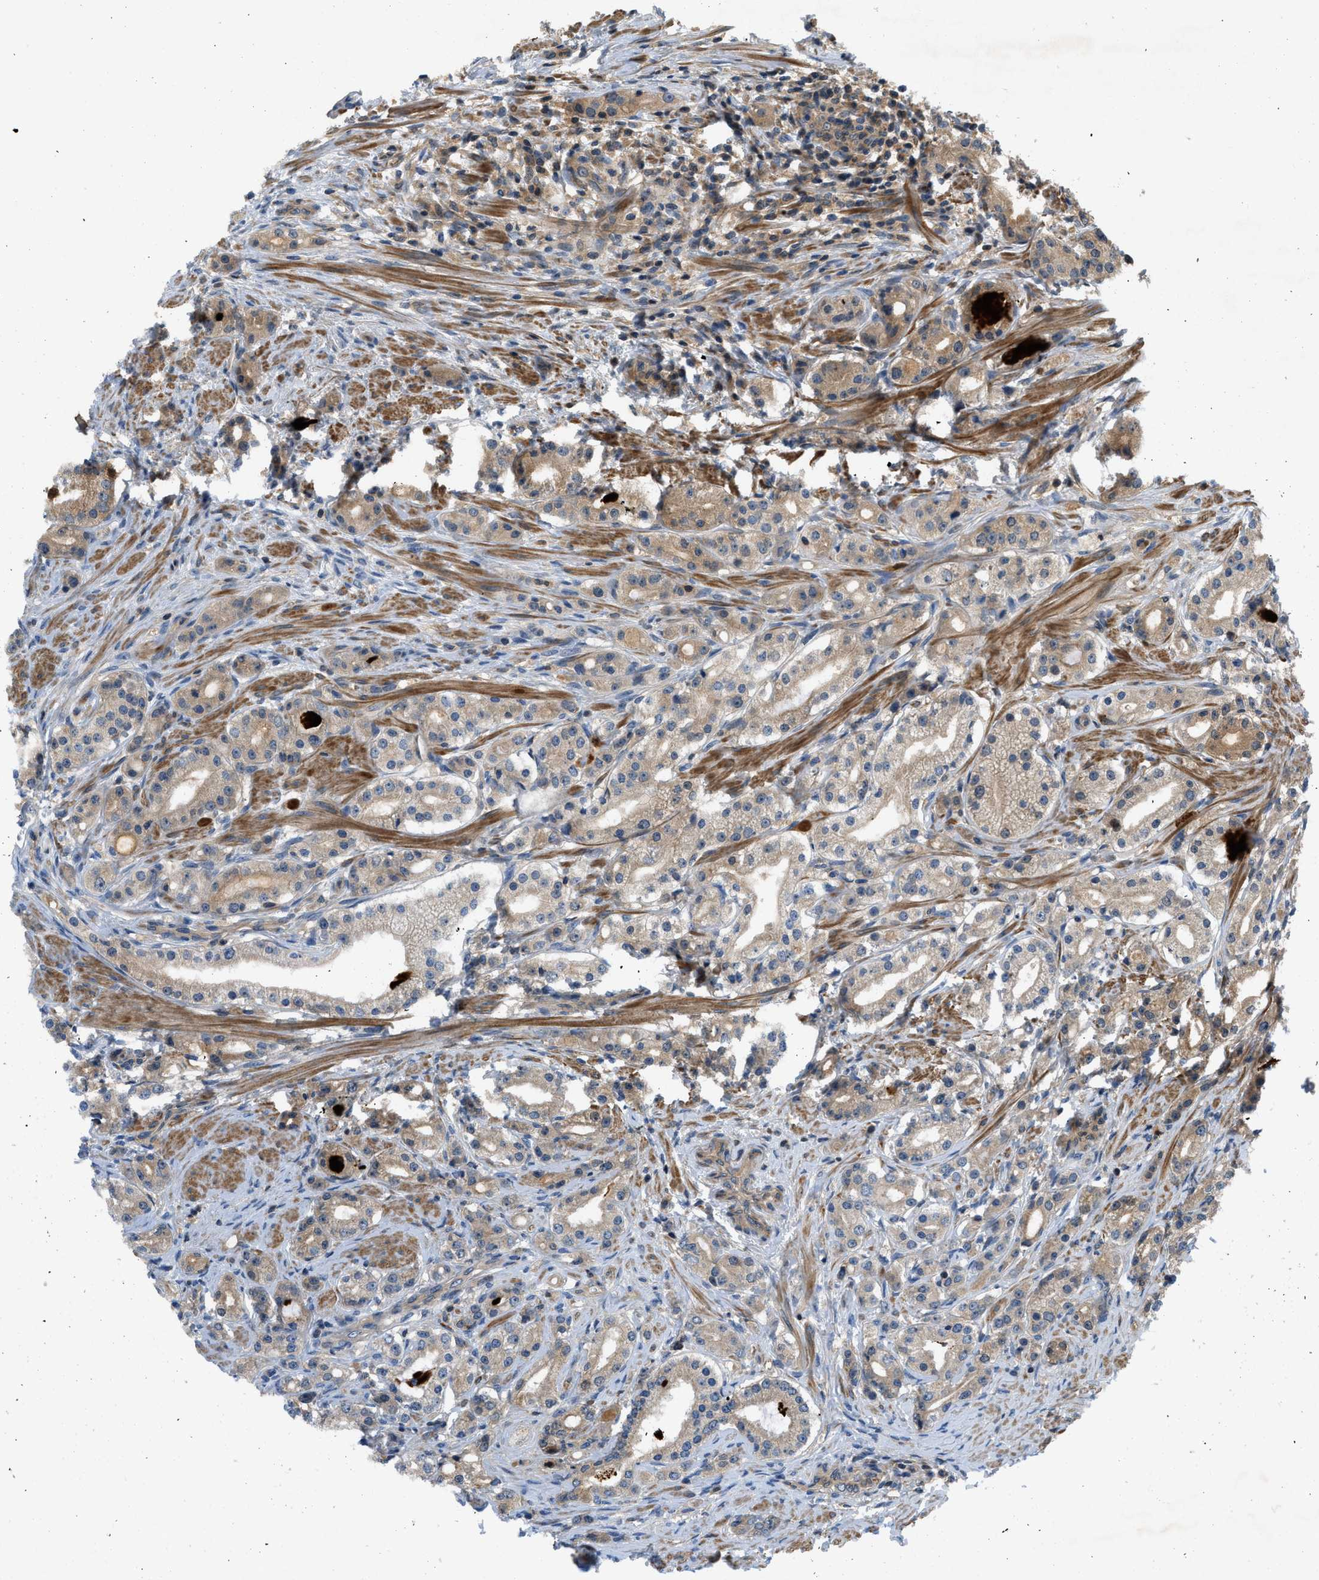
{"staining": {"intensity": "moderate", "quantity": "25%-75%", "location": "cytoplasmic/membranous"}, "tissue": "prostate cancer", "cell_type": "Tumor cells", "image_type": "cancer", "snomed": [{"axis": "morphology", "description": "Adenocarcinoma, Low grade"}, {"axis": "topography", "description": "Prostate"}], "caption": "An immunohistochemistry (IHC) image of neoplastic tissue is shown. Protein staining in brown shows moderate cytoplasmic/membranous positivity in prostate adenocarcinoma (low-grade) within tumor cells.", "gene": "GPR31", "patient": {"sex": "male", "age": 63}}